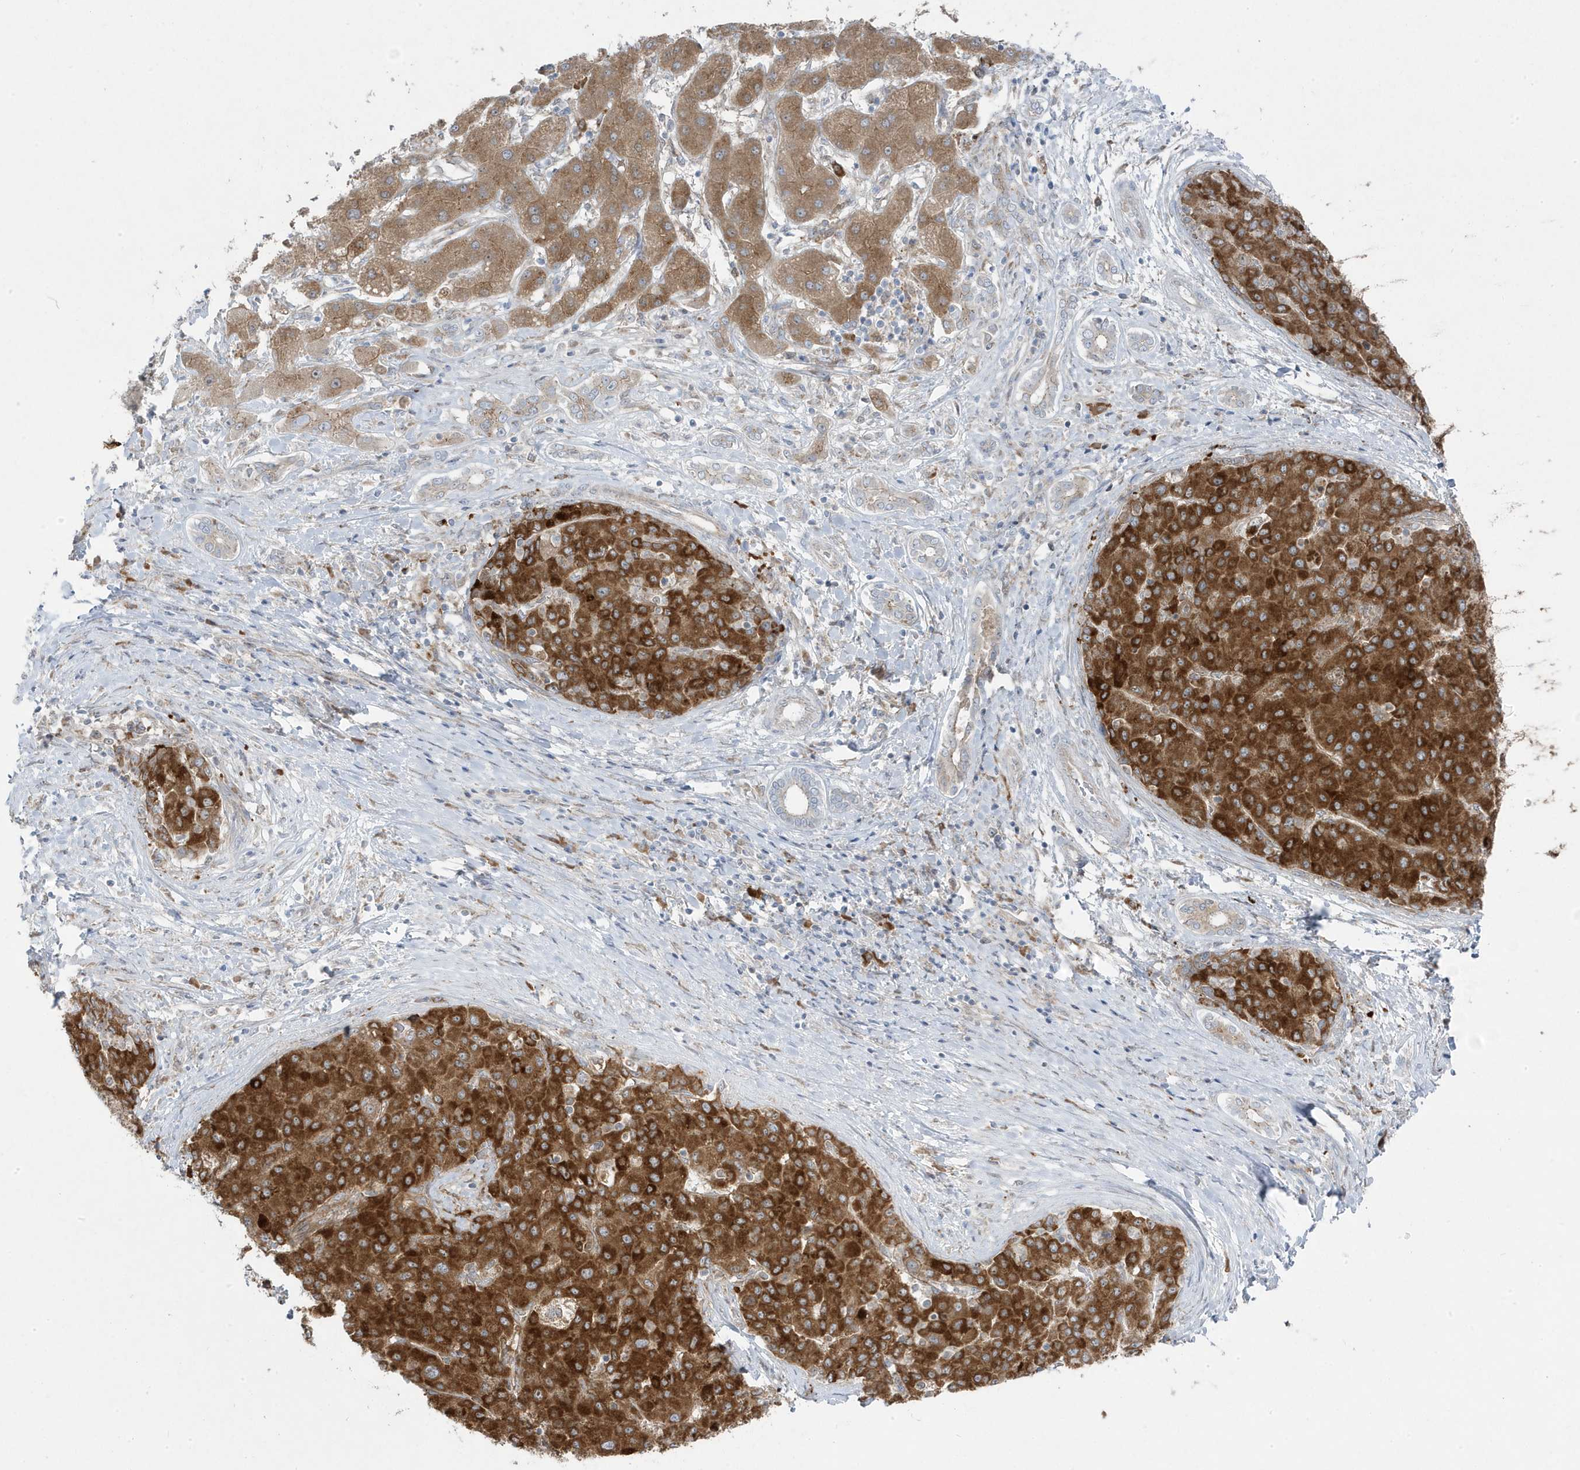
{"staining": {"intensity": "strong", "quantity": ">75%", "location": "cytoplasmic/membranous"}, "tissue": "liver cancer", "cell_type": "Tumor cells", "image_type": "cancer", "snomed": [{"axis": "morphology", "description": "Carcinoma, Hepatocellular, NOS"}, {"axis": "topography", "description": "Liver"}], "caption": "Brown immunohistochemical staining in liver cancer (hepatocellular carcinoma) exhibits strong cytoplasmic/membranous expression in about >75% of tumor cells.", "gene": "ZNF654", "patient": {"sex": "male", "age": 65}}